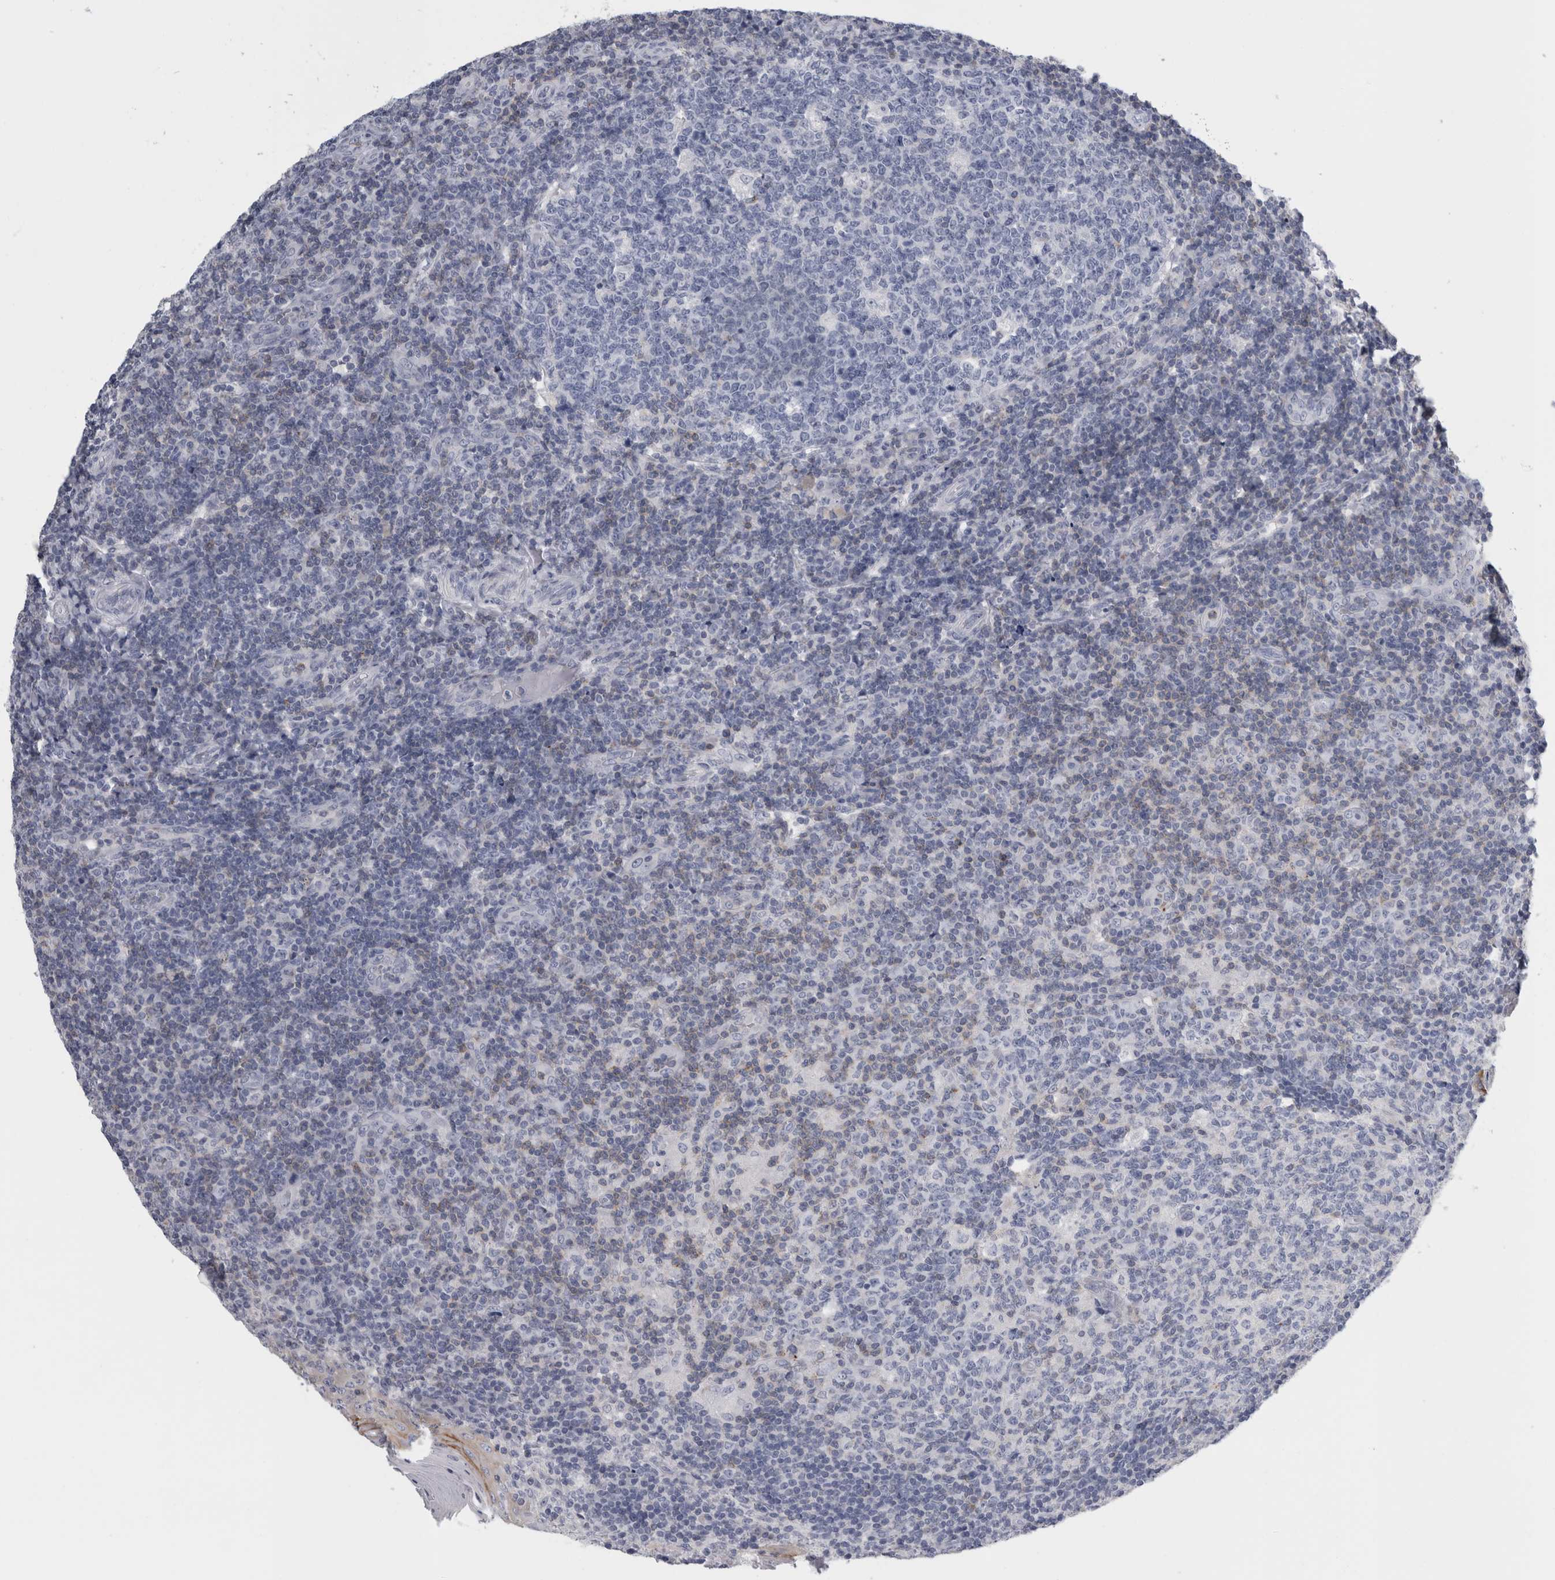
{"staining": {"intensity": "weak", "quantity": "<25%", "location": "cytoplasmic/membranous"}, "tissue": "tonsil", "cell_type": "Germinal center cells", "image_type": "normal", "snomed": [{"axis": "morphology", "description": "Normal tissue, NOS"}, {"axis": "topography", "description": "Tonsil"}], "caption": "Human tonsil stained for a protein using immunohistochemistry reveals no expression in germinal center cells.", "gene": "ANKFY1", "patient": {"sex": "female", "age": 19}}